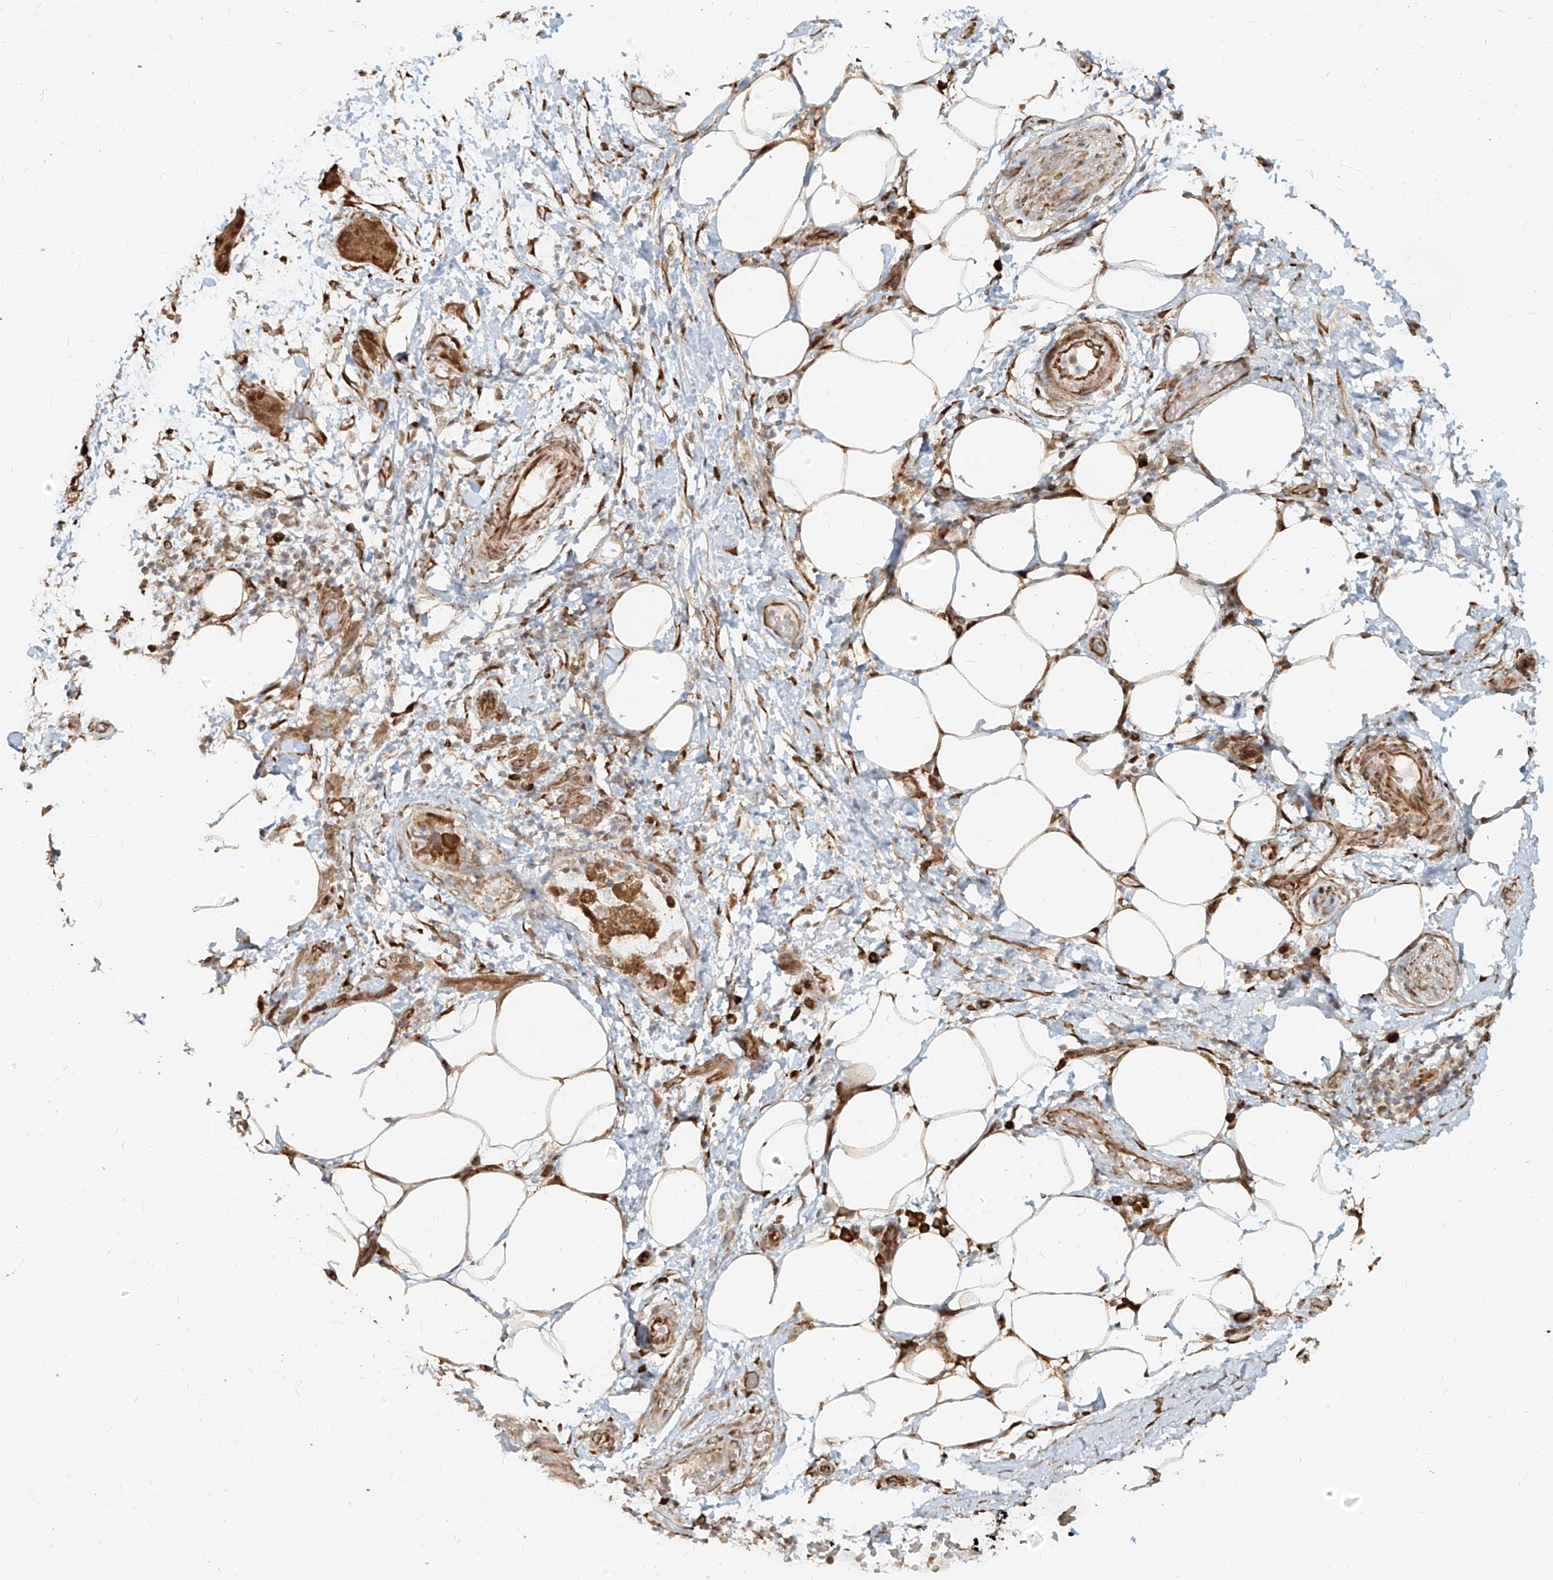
{"staining": {"intensity": "moderate", "quantity": ">75%", "location": "cytoplasmic/membranous"}, "tissue": "pancreatic cancer", "cell_type": "Tumor cells", "image_type": "cancer", "snomed": [{"axis": "morphology", "description": "Adenocarcinoma, NOS"}, {"axis": "topography", "description": "Pancreas"}], "caption": "Immunohistochemical staining of pancreatic adenocarcinoma reveals medium levels of moderate cytoplasmic/membranous protein staining in approximately >75% of tumor cells.", "gene": "UBE2K", "patient": {"sex": "female", "age": 78}}